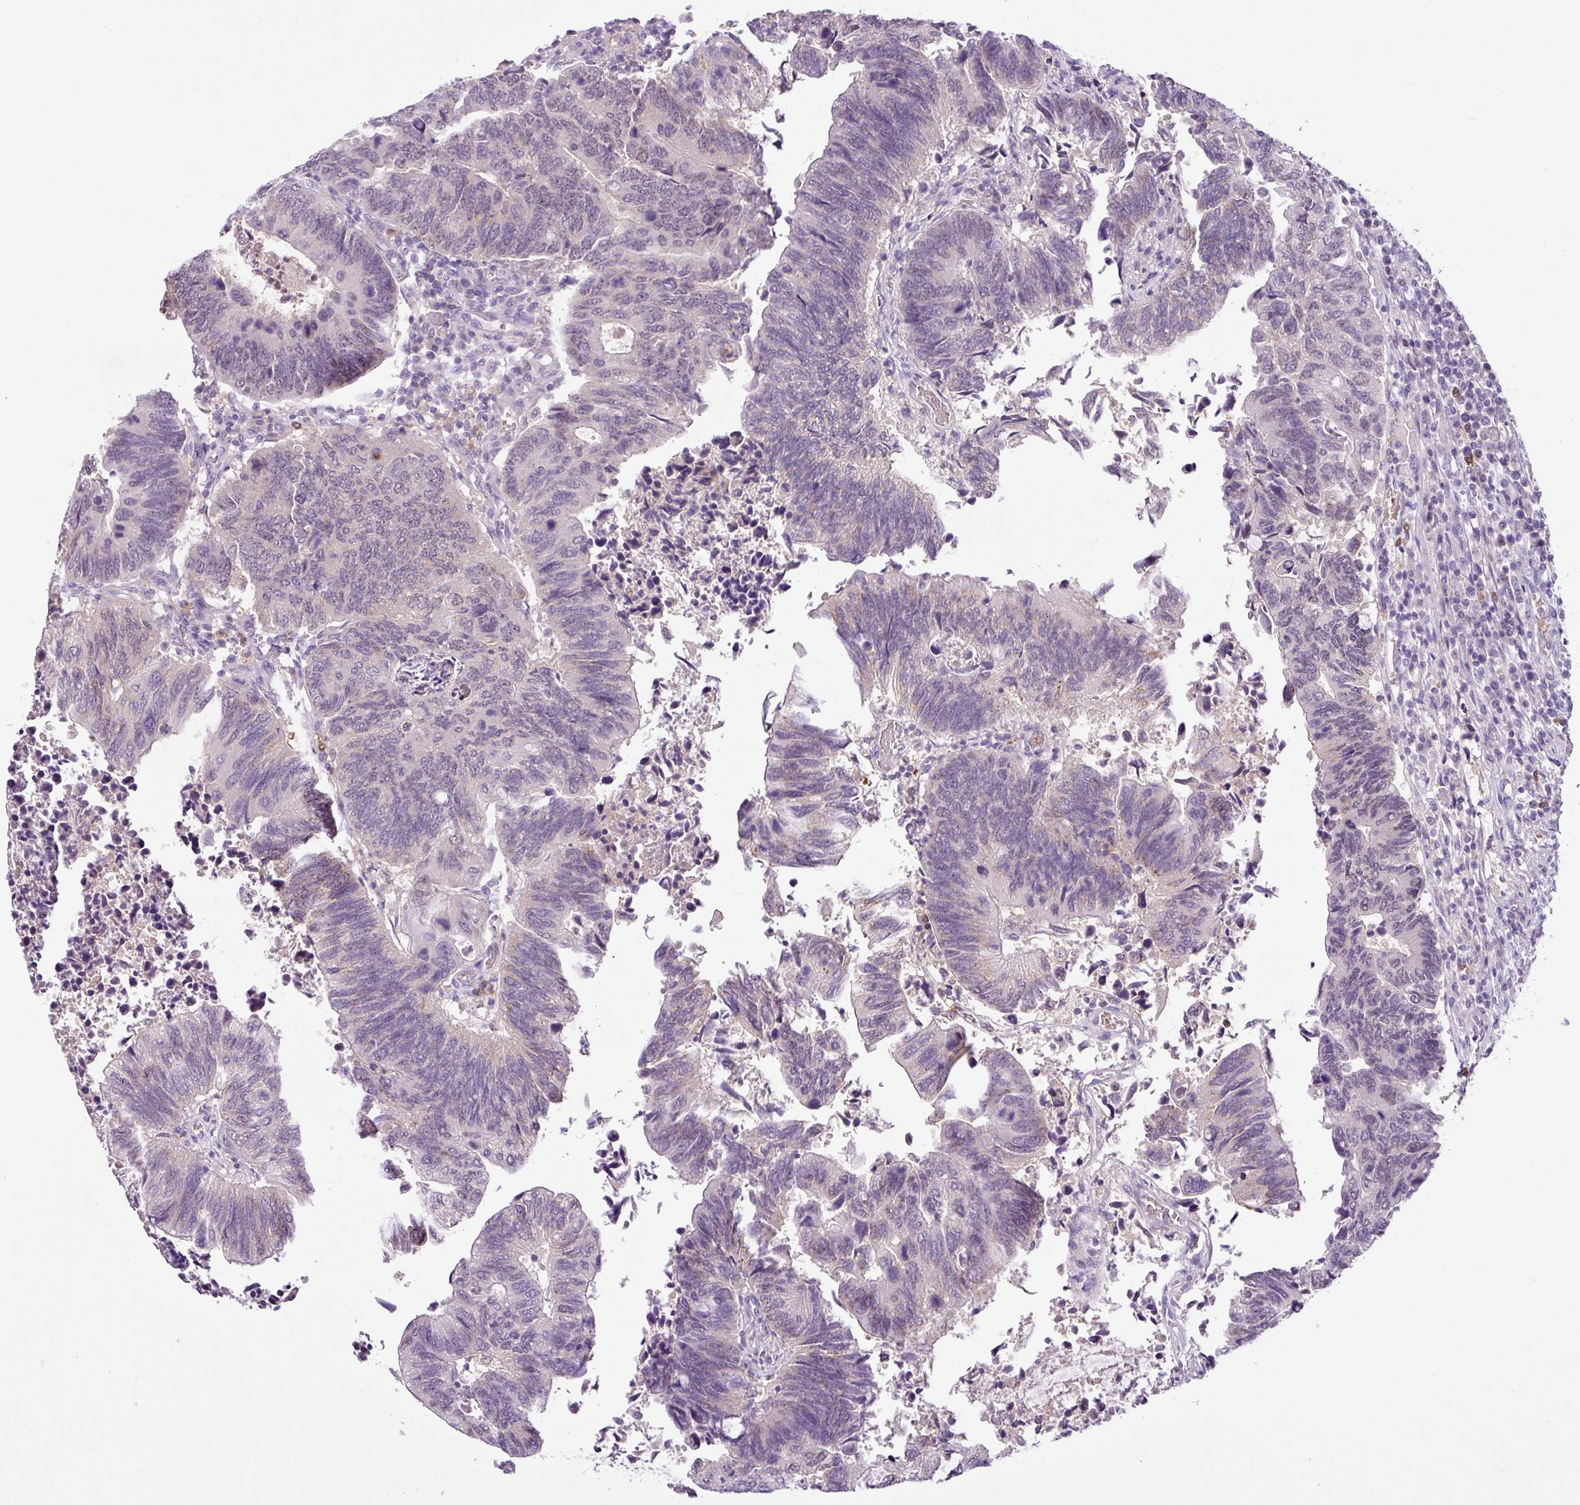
{"staining": {"intensity": "weak", "quantity": "<25%", "location": "cytoplasmic/membranous"}, "tissue": "colorectal cancer", "cell_type": "Tumor cells", "image_type": "cancer", "snomed": [{"axis": "morphology", "description": "Adenocarcinoma, NOS"}, {"axis": "topography", "description": "Colon"}], "caption": "Immunohistochemistry histopathology image of human adenocarcinoma (colorectal) stained for a protein (brown), which exhibits no expression in tumor cells.", "gene": "TONSL", "patient": {"sex": "male", "age": 87}}